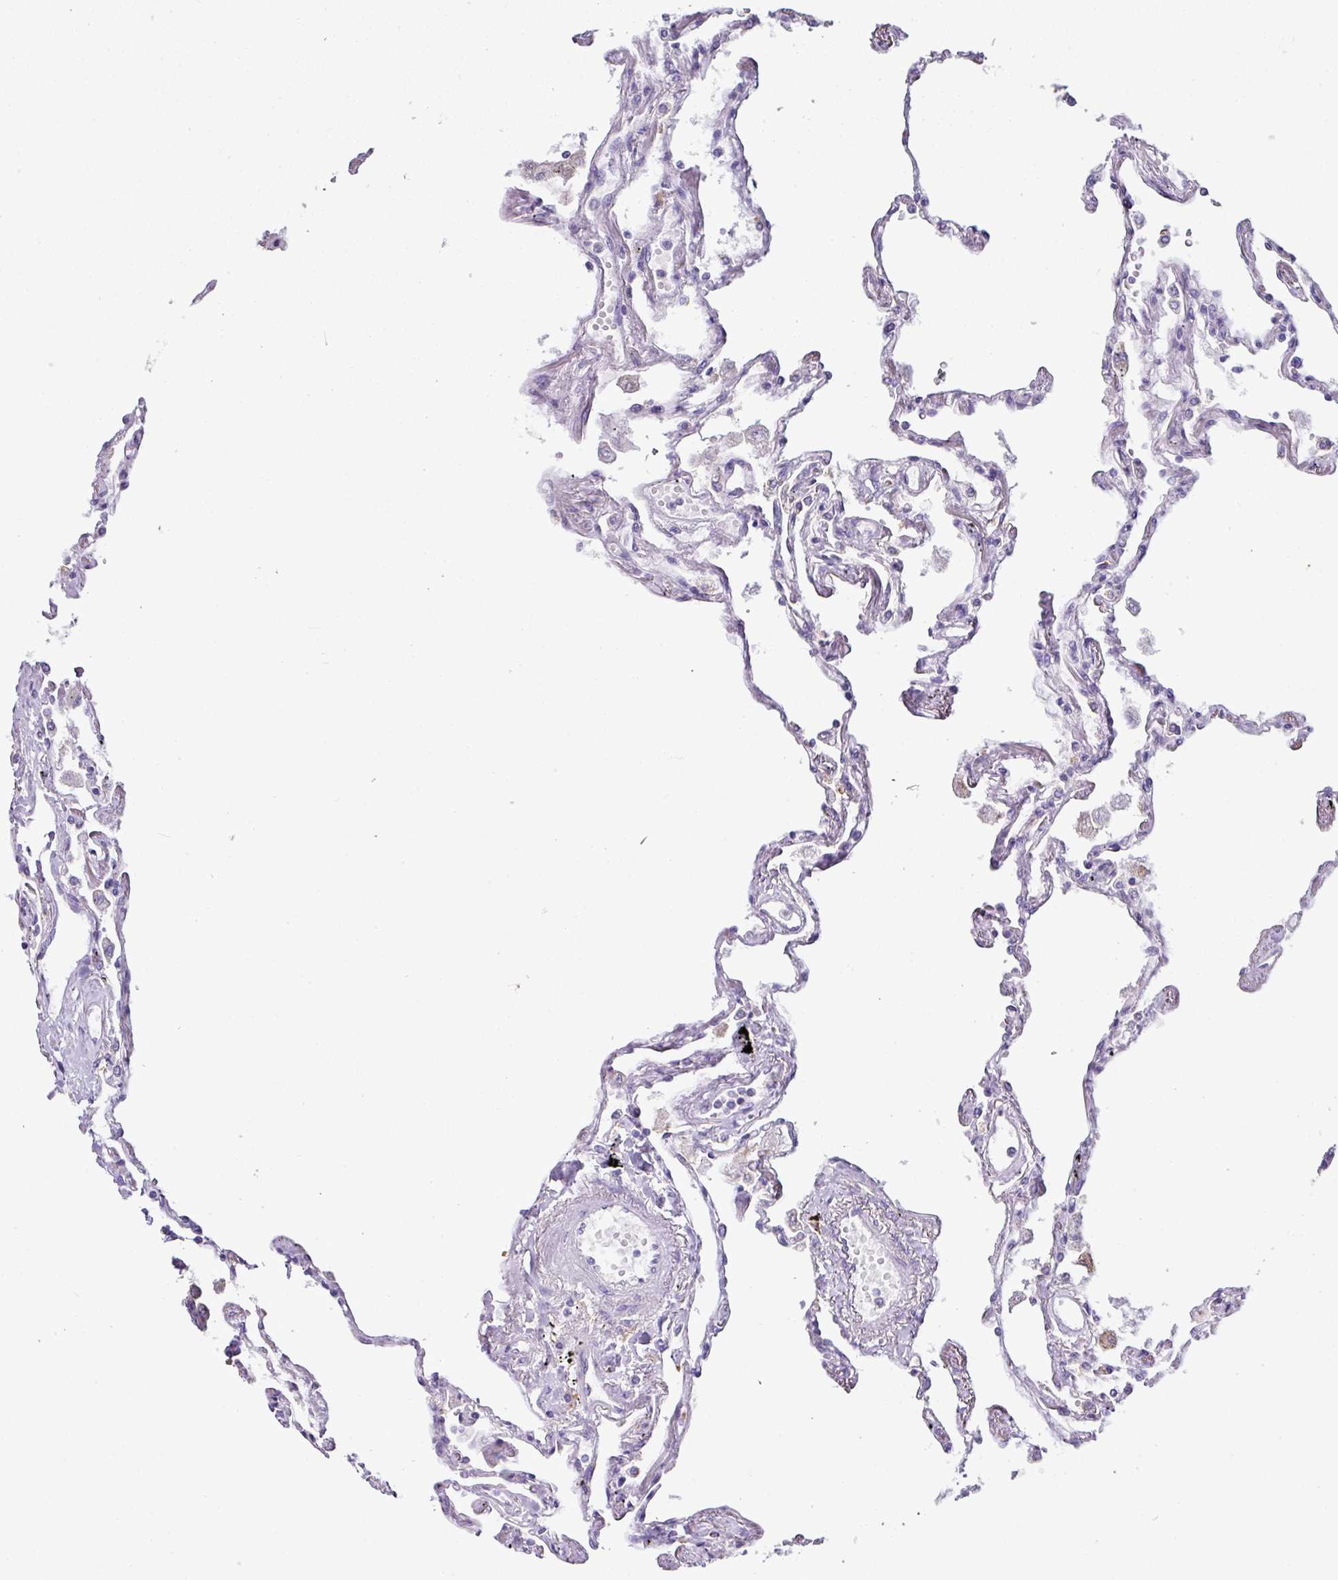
{"staining": {"intensity": "moderate", "quantity": "25%-75%", "location": "cytoplasmic/membranous"}, "tissue": "lung", "cell_type": "Alveolar cells", "image_type": "normal", "snomed": [{"axis": "morphology", "description": "Normal tissue, NOS"}, {"axis": "topography", "description": "Lung"}], "caption": "Protein staining by immunohistochemistry reveals moderate cytoplasmic/membranous expression in about 25%-75% of alveolar cells in benign lung. (DAB = brown stain, brightfield microscopy at high magnification).", "gene": "RGS21", "patient": {"sex": "female", "age": 67}}